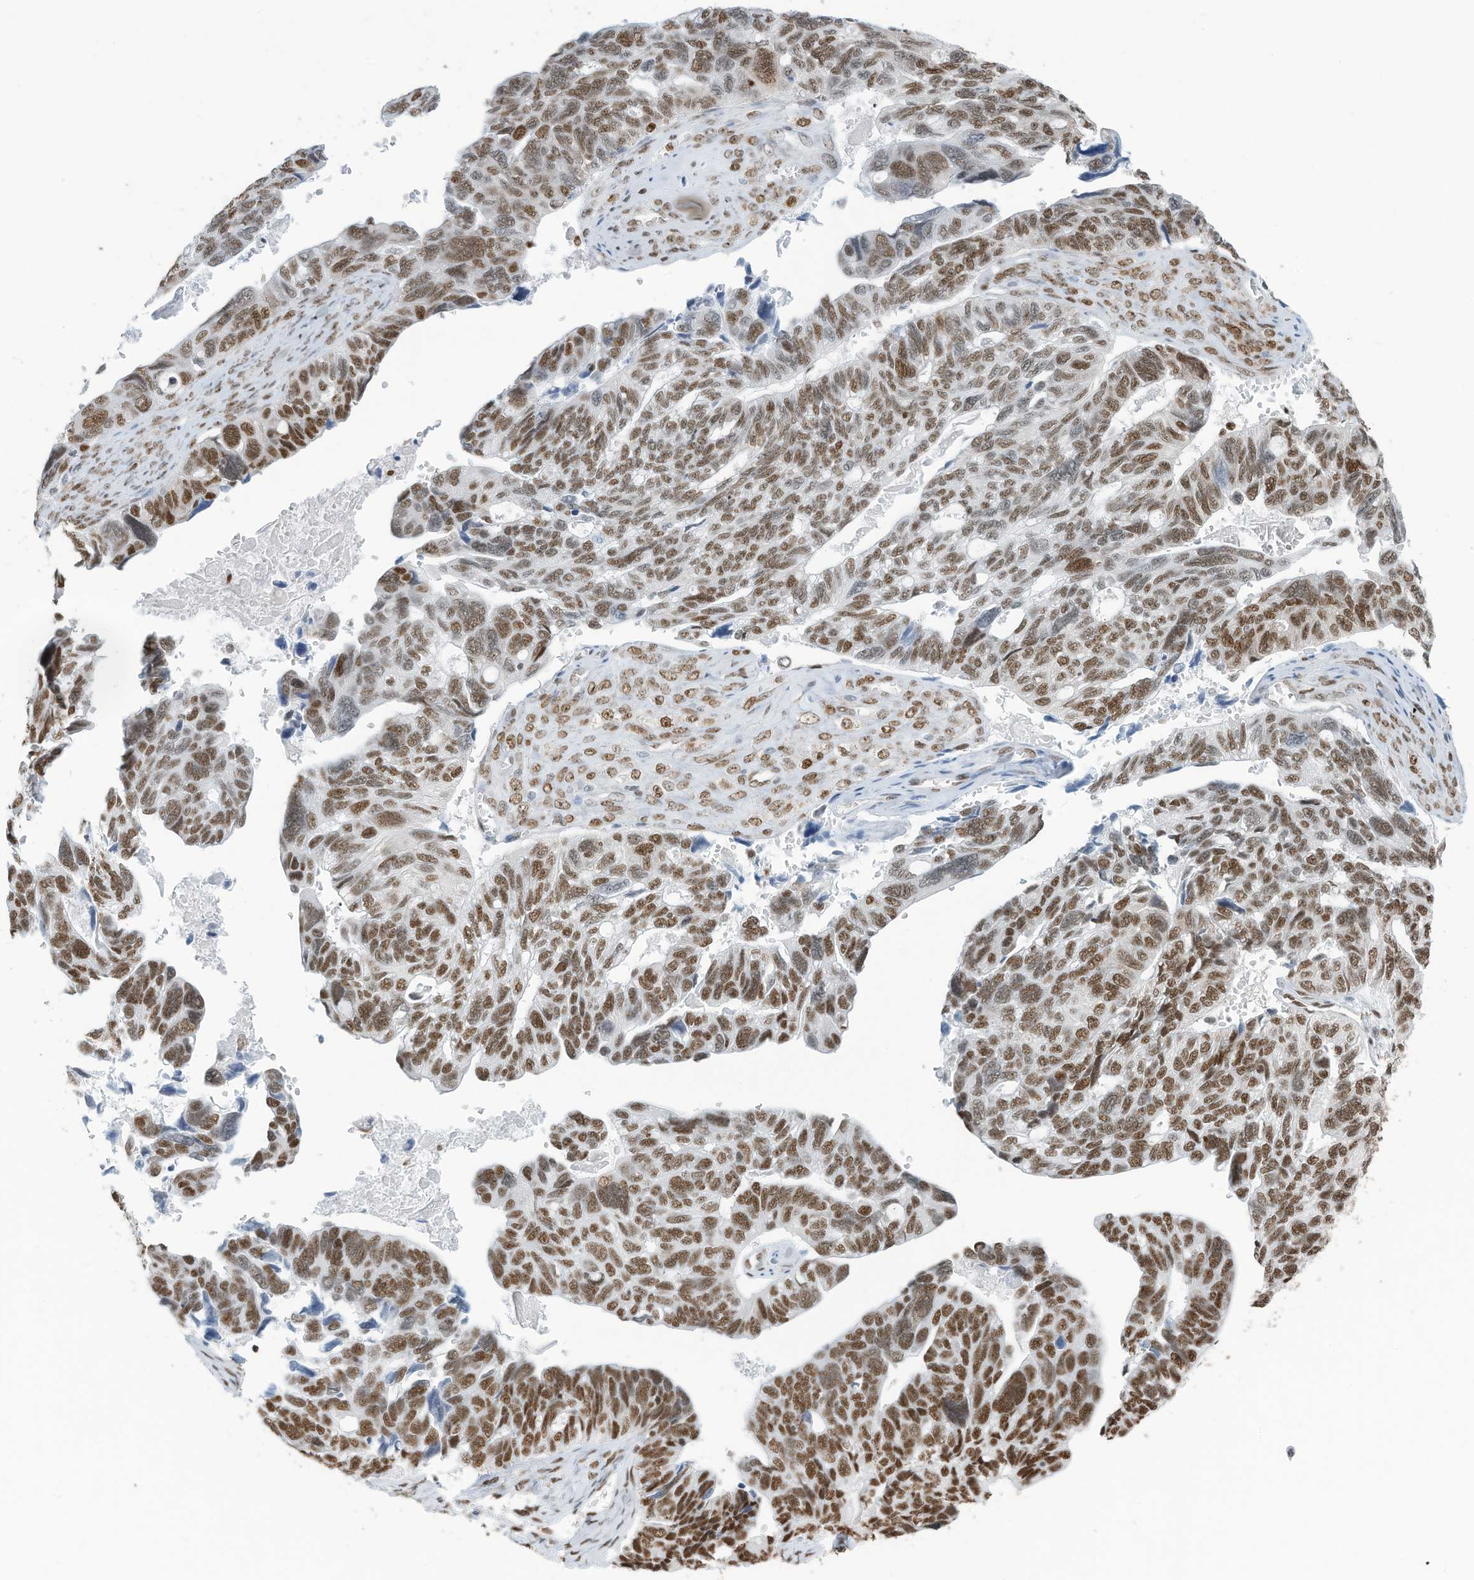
{"staining": {"intensity": "strong", "quantity": ">75%", "location": "nuclear"}, "tissue": "ovarian cancer", "cell_type": "Tumor cells", "image_type": "cancer", "snomed": [{"axis": "morphology", "description": "Cystadenocarcinoma, serous, NOS"}, {"axis": "topography", "description": "Ovary"}], "caption": "Immunohistochemistry (IHC) staining of ovarian serous cystadenocarcinoma, which demonstrates high levels of strong nuclear expression in about >75% of tumor cells indicating strong nuclear protein positivity. The staining was performed using DAB (3,3'-diaminobenzidine) (brown) for protein detection and nuclei were counterstained in hematoxylin (blue).", "gene": "SARNP", "patient": {"sex": "female", "age": 79}}